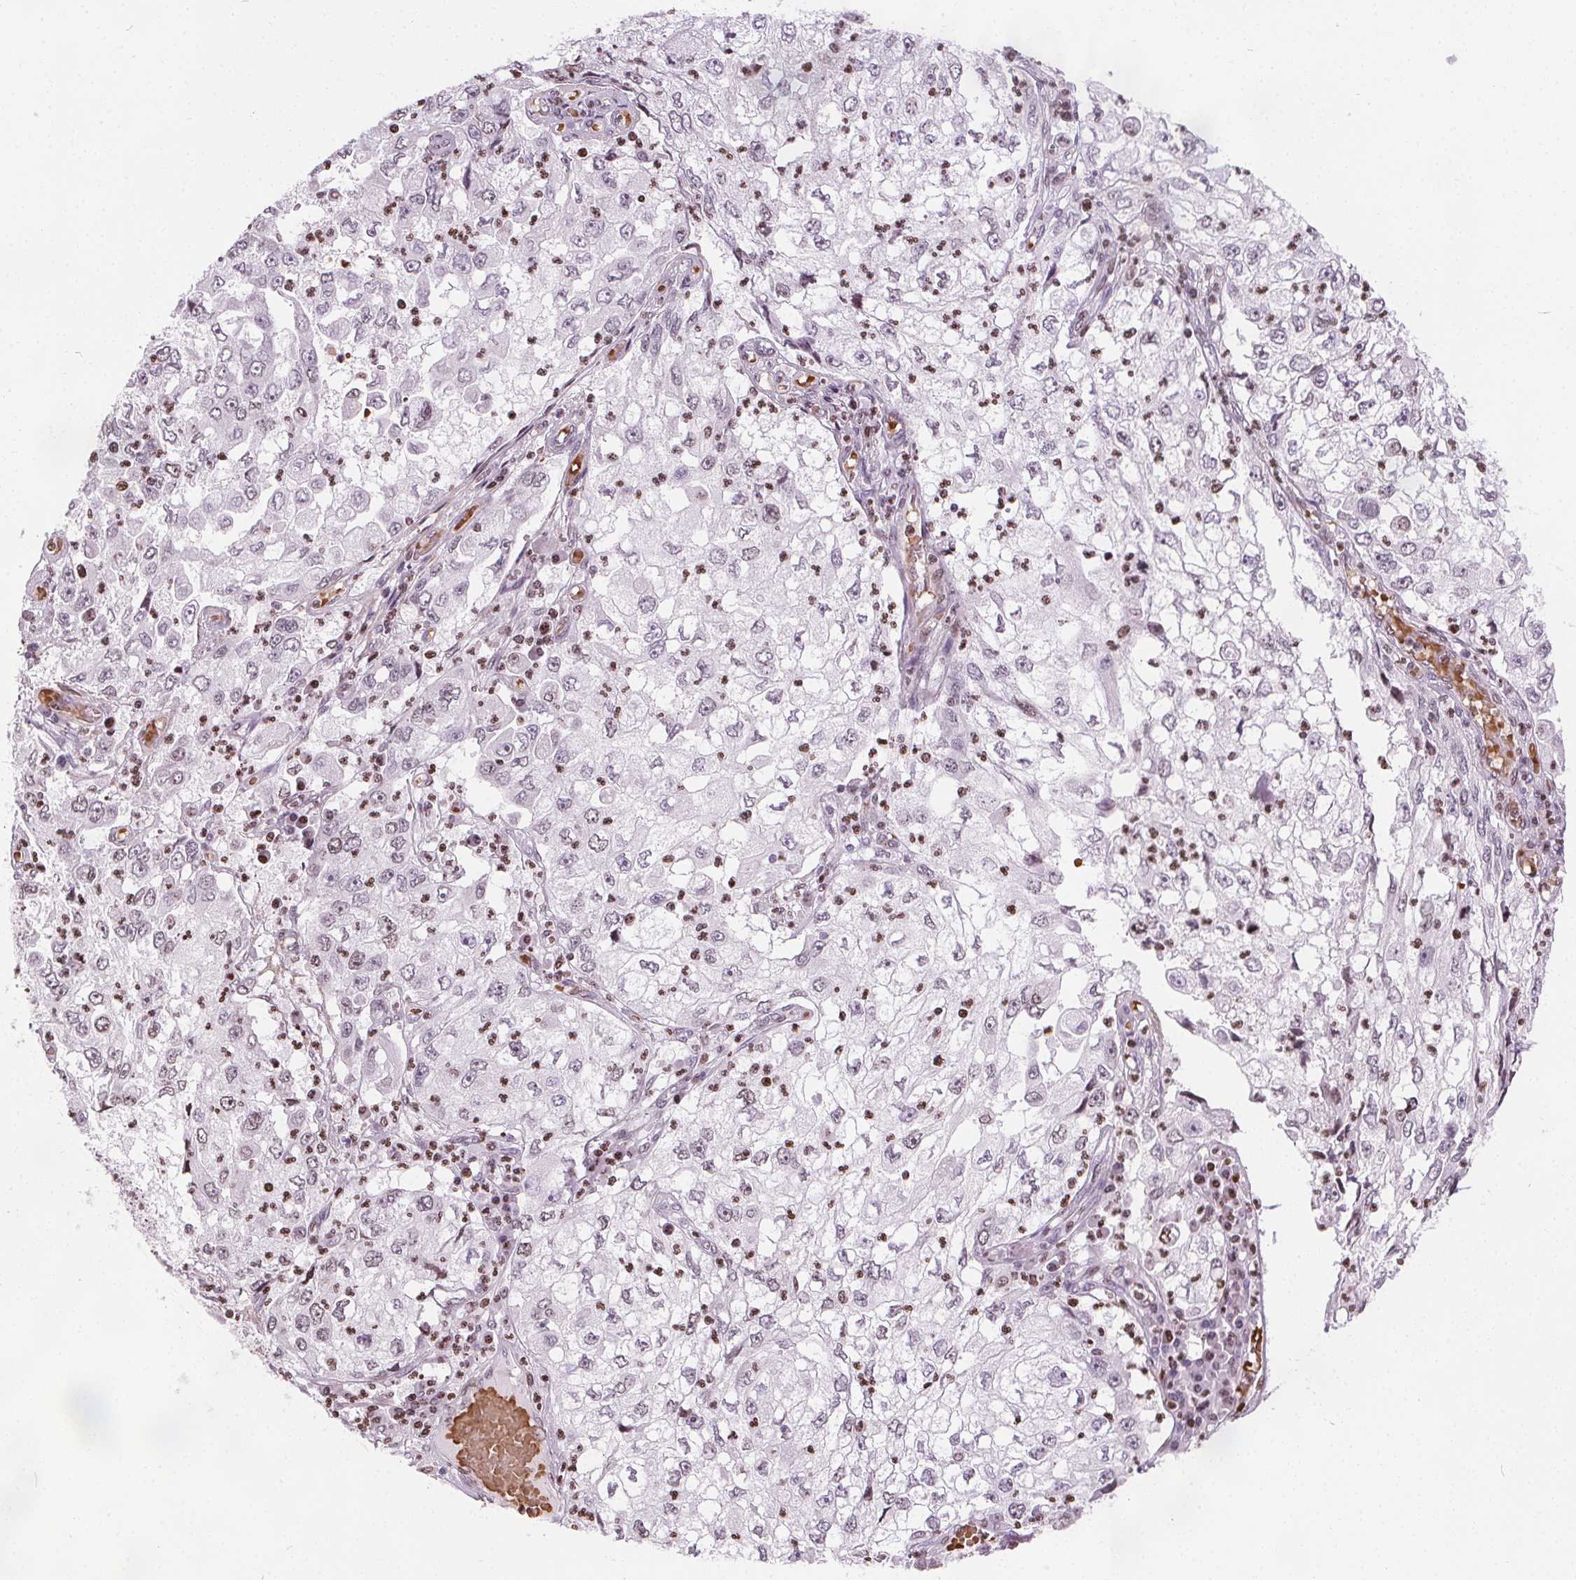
{"staining": {"intensity": "negative", "quantity": "none", "location": "none"}, "tissue": "cervical cancer", "cell_type": "Tumor cells", "image_type": "cancer", "snomed": [{"axis": "morphology", "description": "Squamous cell carcinoma, NOS"}, {"axis": "topography", "description": "Cervix"}], "caption": "Immunohistochemistry of squamous cell carcinoma (cervical) exhibits no staining in tumor cells.", "gene": "ISLR2", "patient": {"sex": "female", "age": 36}}